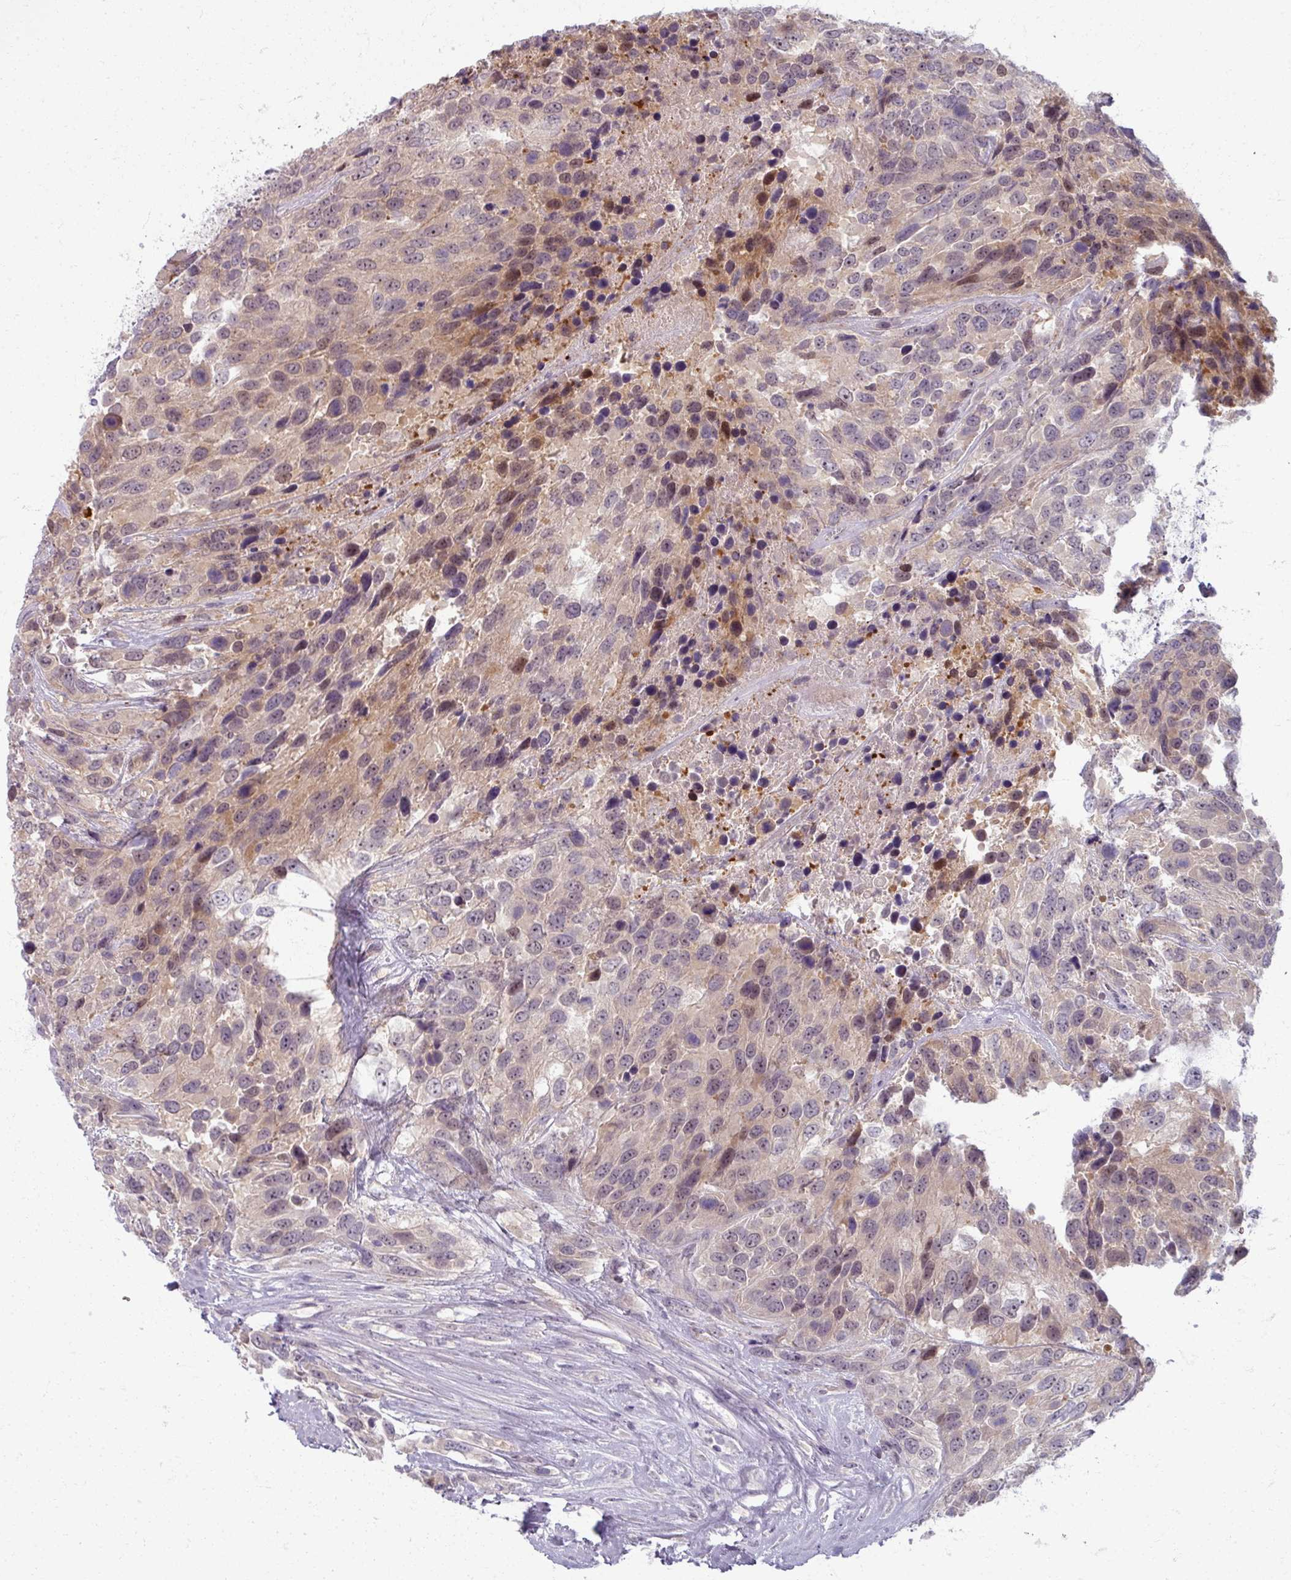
{"staining": {"intensity": "weak", "quantity": "<25%", "location": "cytoplasmic/membranous,nuclear"}, "tissue": "urothelial cancer", "cell_type": "Tumor cells", "image_type": "cancer", "snomed": [{"axis": "morphology", "description": "Urothelial carcinoma, High grade"}, {"axis": "topography", "description": "Urinary bladder"}], "caption": "IHC image of high-grade urothelial carcinoma stained for a protein (brown), which reveals no staining in tumor cells.", "gene": "TTLL7", "patient": {"sex": "female", "age": 70}}